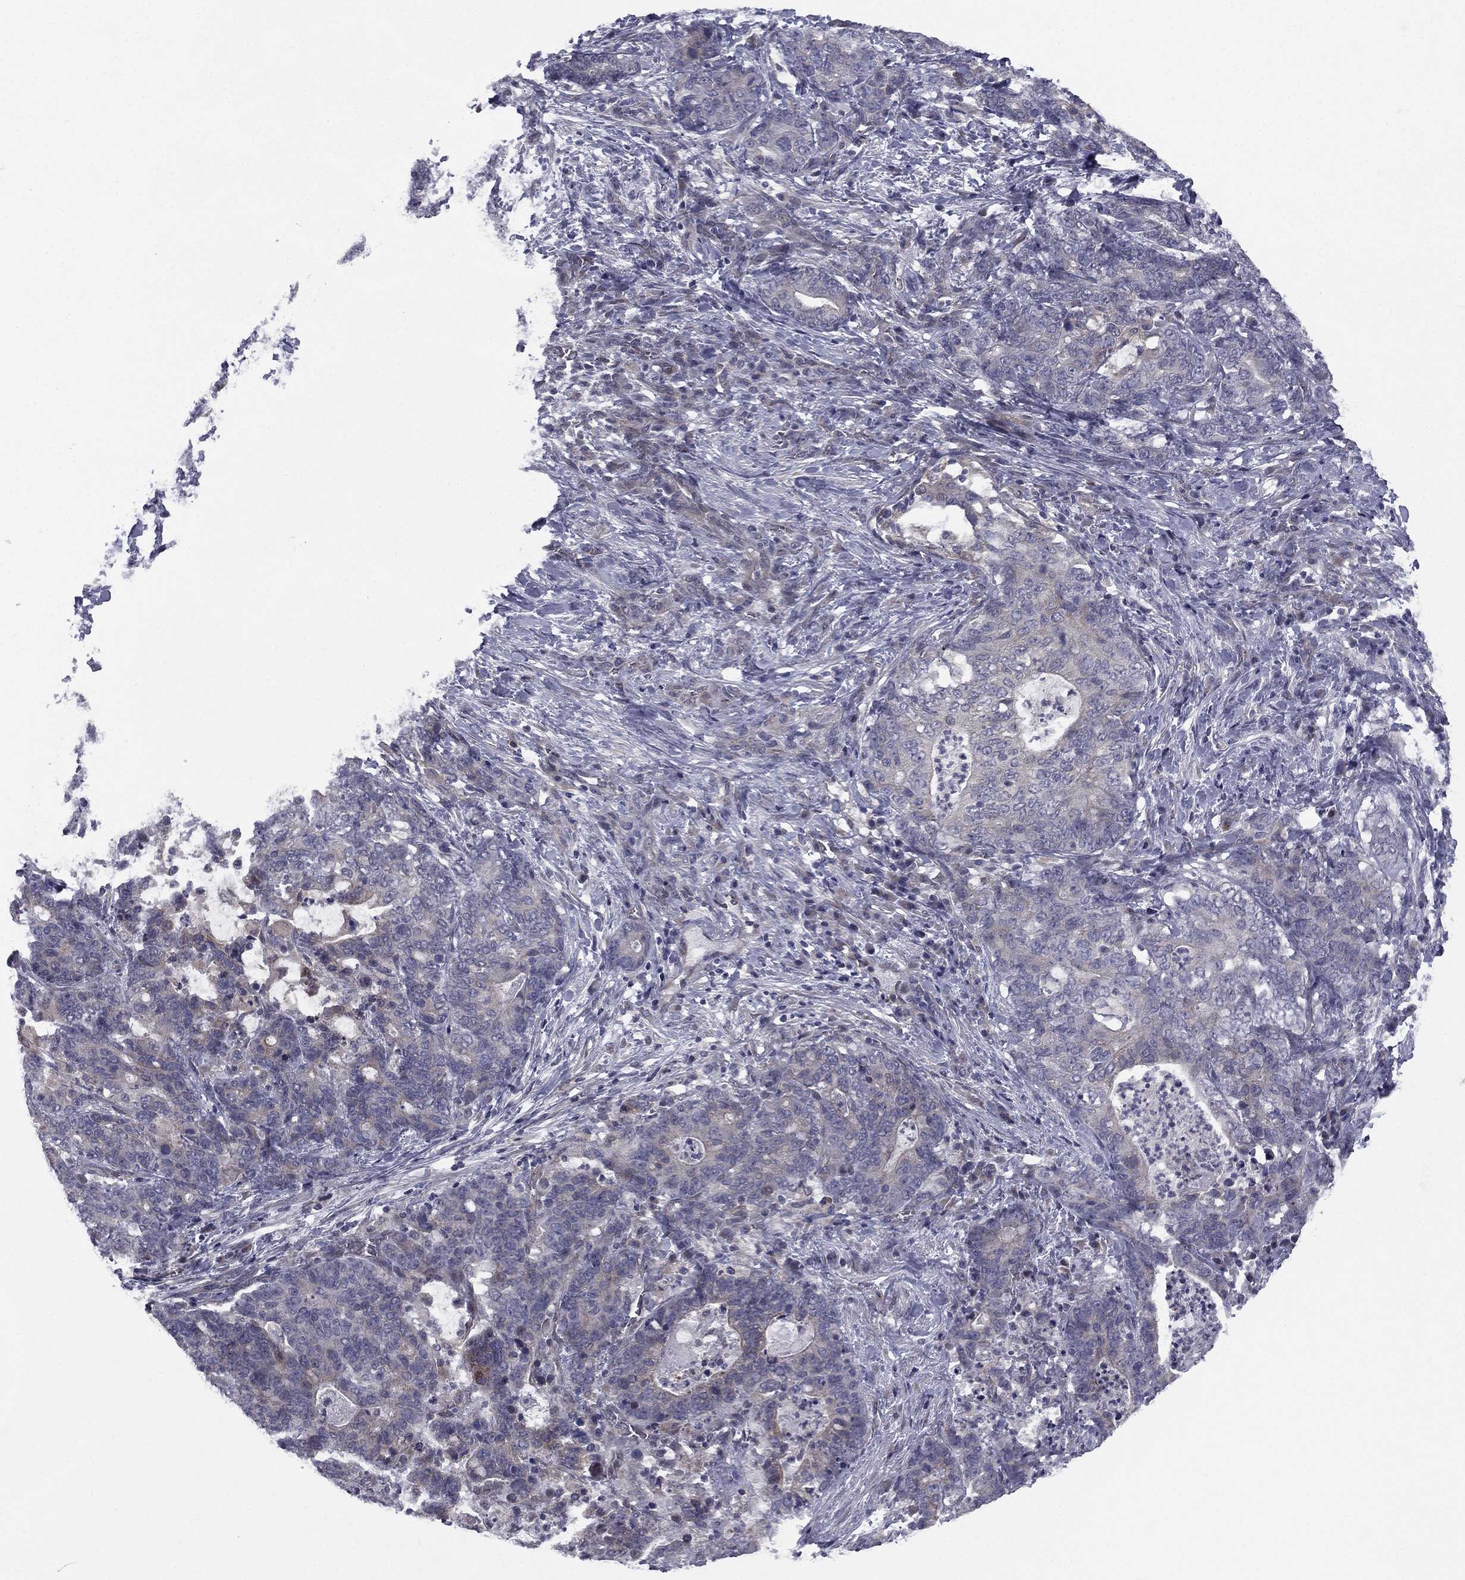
{"staining": {"intensity": "negative", "quantity": "none", "location": "none"}, "tissue": "stomach cancer", "cell_type": "Tumor cells", "image_type": "cancer", "snomed": [{"axis": "morphology", "description": "Normal tissue, NOS"}, {"axis": "morphology", "description": "Adenocarcinoma, NOS"}, {"axis": "topography", "description": "Stomach"}], "caption": "Protein analysis of stomach adenocarcinoma displays no significant staining in tumor cells.", "gene": "ACTRT2", "patient": {"sex": "female", "age": 64}}